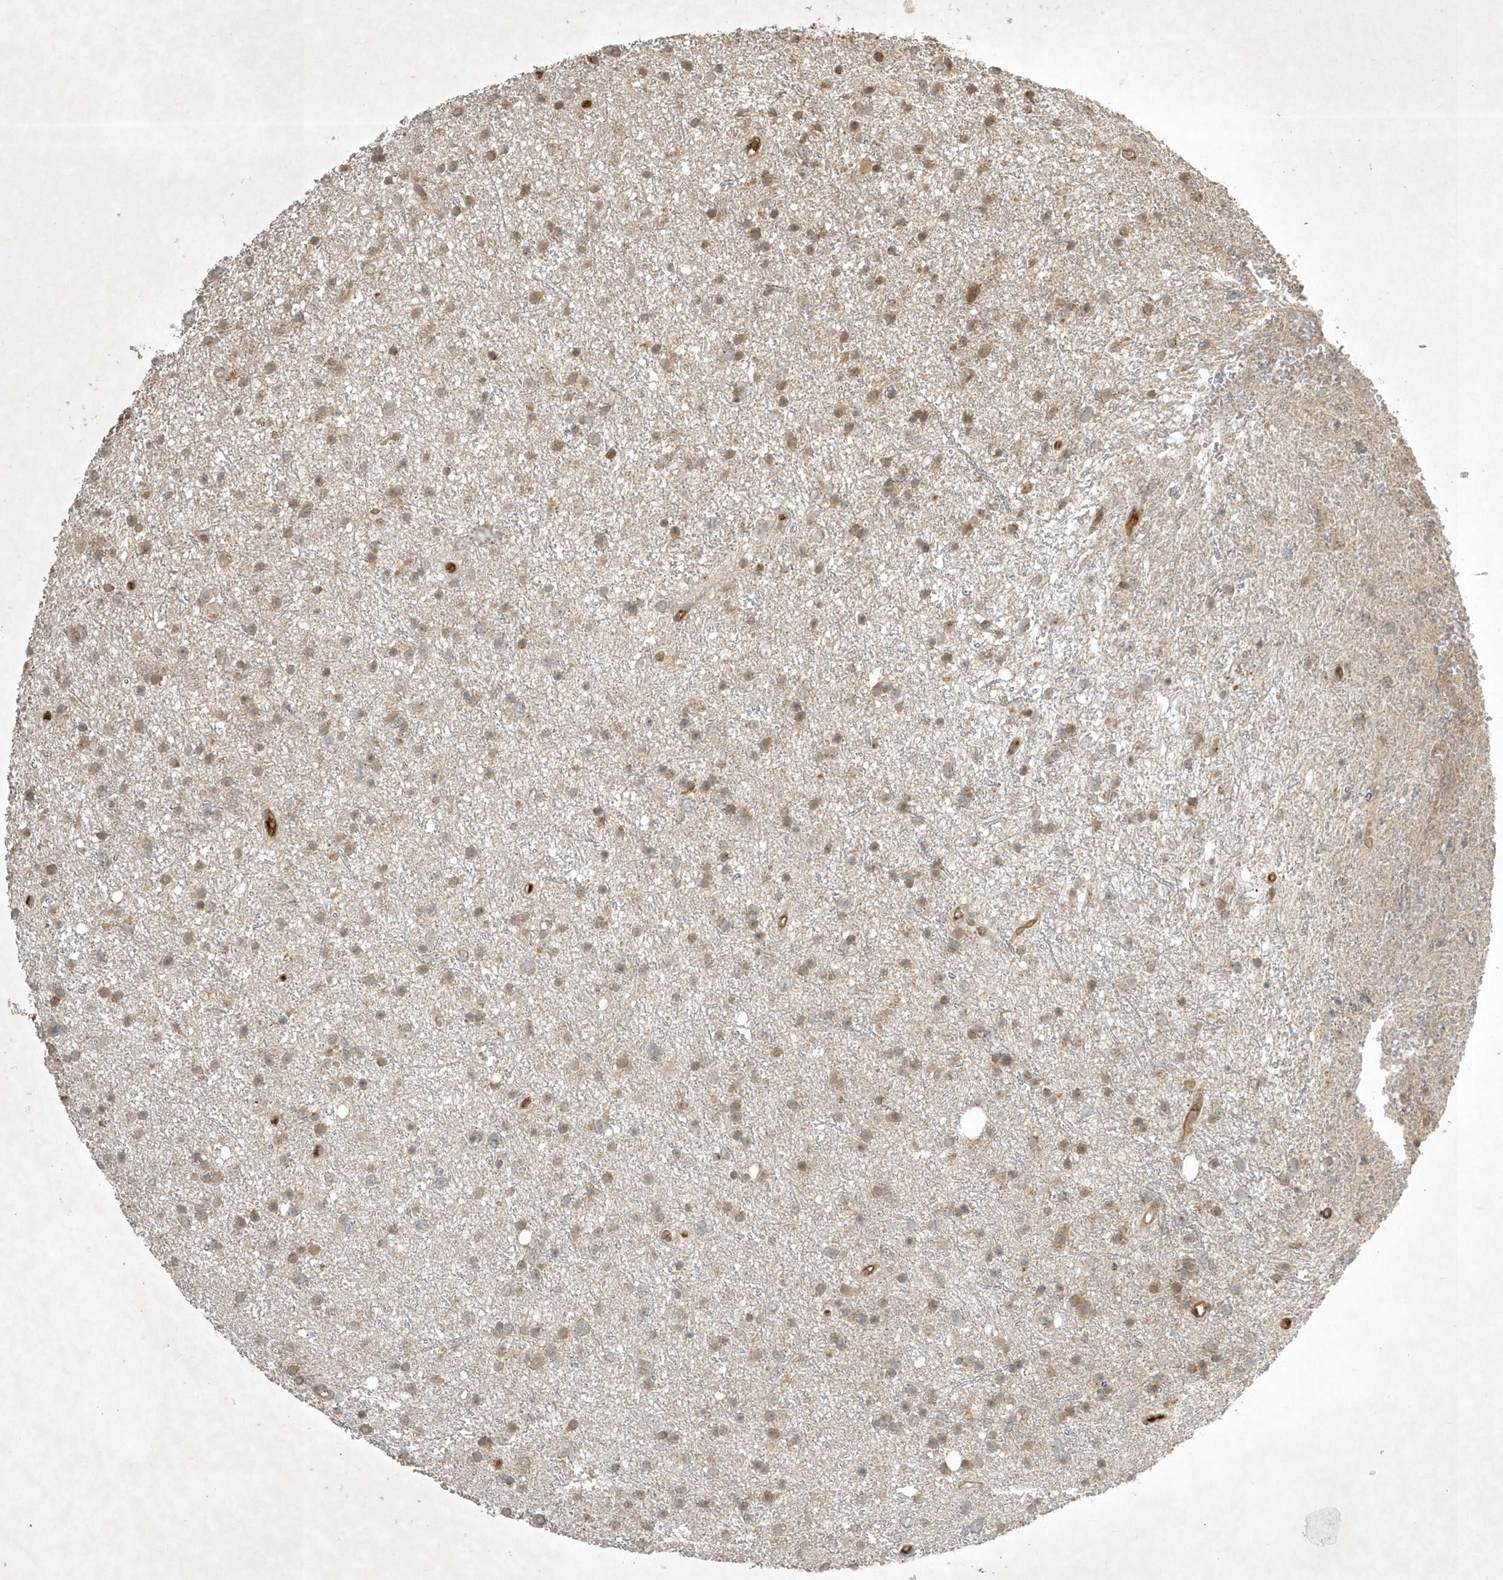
{"staining": {"intensity": "weak", "quantity": ">75%", "location": "cytoplasmic/membranous"}, "tissue": "glioma", "cell_type": "Tumor cells", "image_type": "cancer", "snomed": [{"axis": "morphology", "description": "Glioma, malignant, Low grade"}, {"axis": "topography", "description": "Cerebral cortex"}], "caption": "Immunohistochemical staining of malignant glioma (low-grade) displays low levels of weak cytoplasmic/membranous positivity in about >75% of tumor cells.", "gene": "TNFAIP6", "patient": {"sex": "female", "age": 39}}